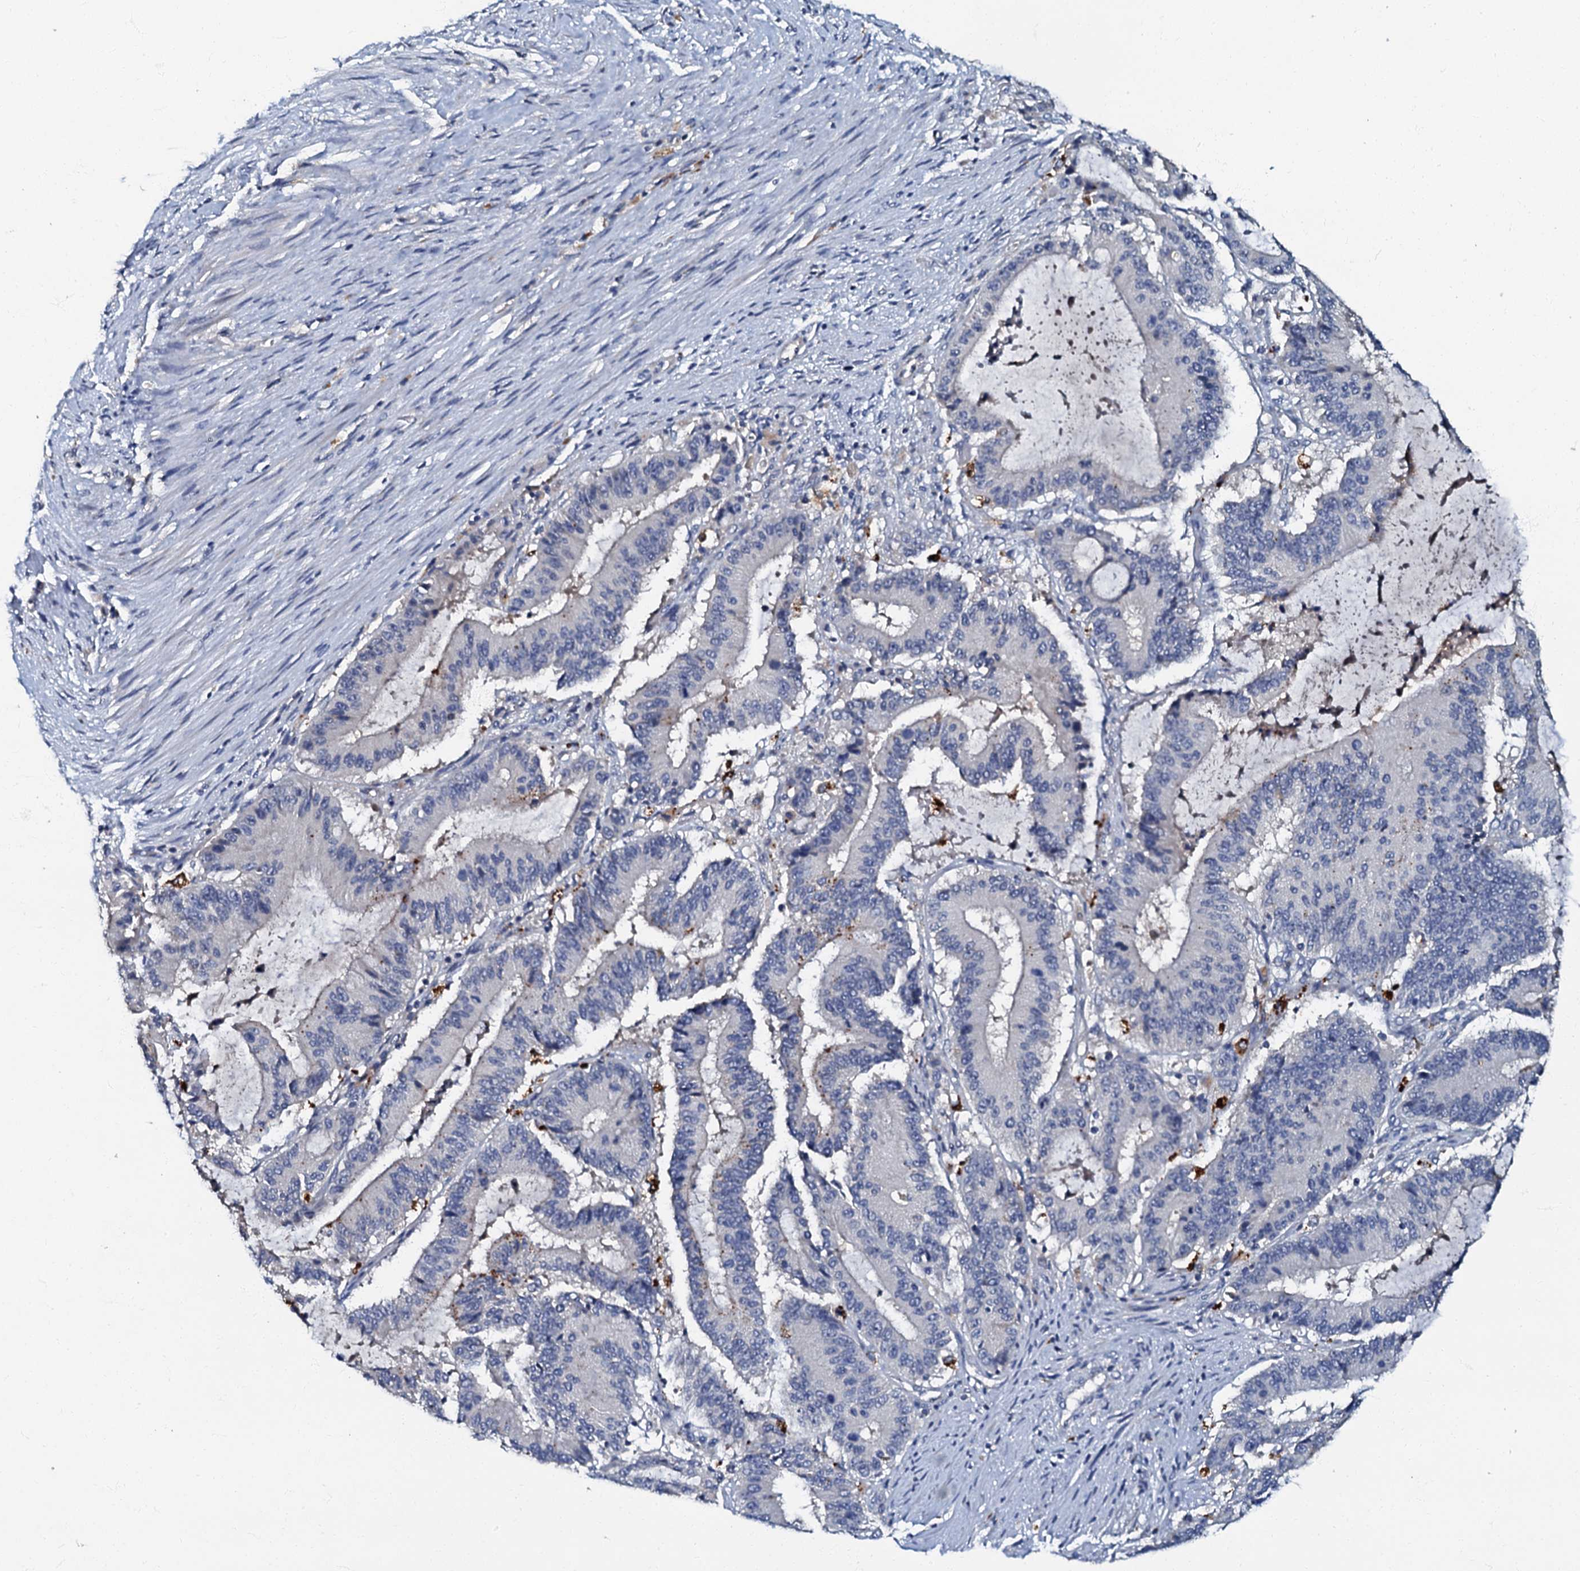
{"staining": {"intensity": "negative", "quantity": "none", "location": "none"}, "tissue": "liver cancer", "cell_type": "Tumor cells", "image_type": "cancer", "snomed": [{"axis": "morphology", "description": "Normal tissue, NOS"}, {"axis": "morphology", "description": "Cholangiocarcinoma"}, {"axis": "topography", "description": "Liver"}, {"axis": "topography", "description": "Peripheral nerve tissue"}], "caption": "DAB (3,3'-diaminobenzidine) immunohistochemical staining of cholangiocarcinoma (liver) exhibits no significant positivity in tumor cells.", "gene": "OLAH", "patient": {"sex": "female", "age": 73}}